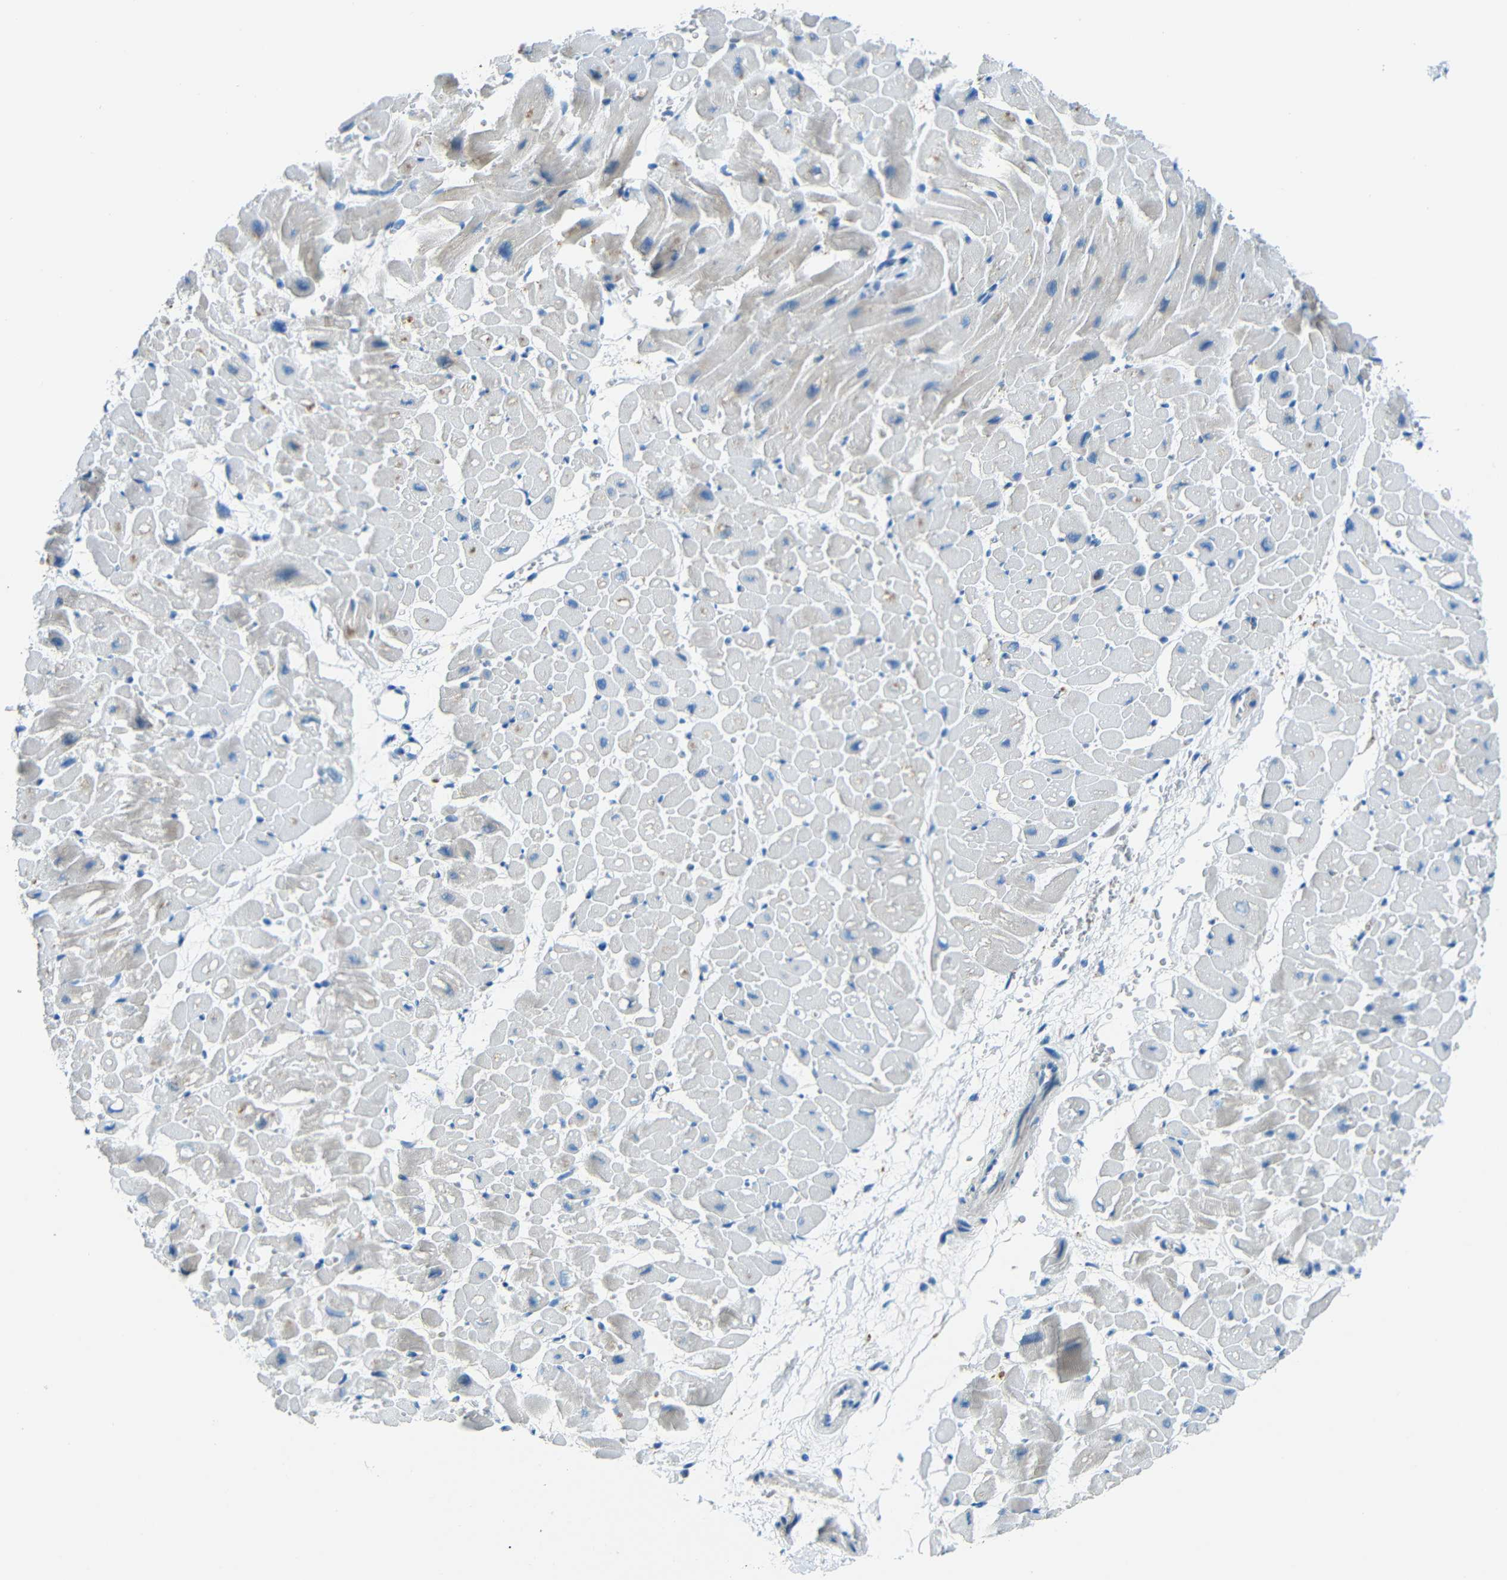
{"staining": {"intensity": "negative", "quantity": "none", "location": "none"}, "tissue": "heart muscle", "cell_type": "Cardiomyocytes", "image_type": "normal", "snomed": [{"axis": "morphology", "description": "Normal tissue, NOS"}, {"axis": "topography", "description": "Heart"}], "caption": "Photomicrograph shows no significant protein positivity in cardiomyocytes of benign heart muscle.", "gene": "CYP26B1", "patient": {"sex": "male", "age": 45}}